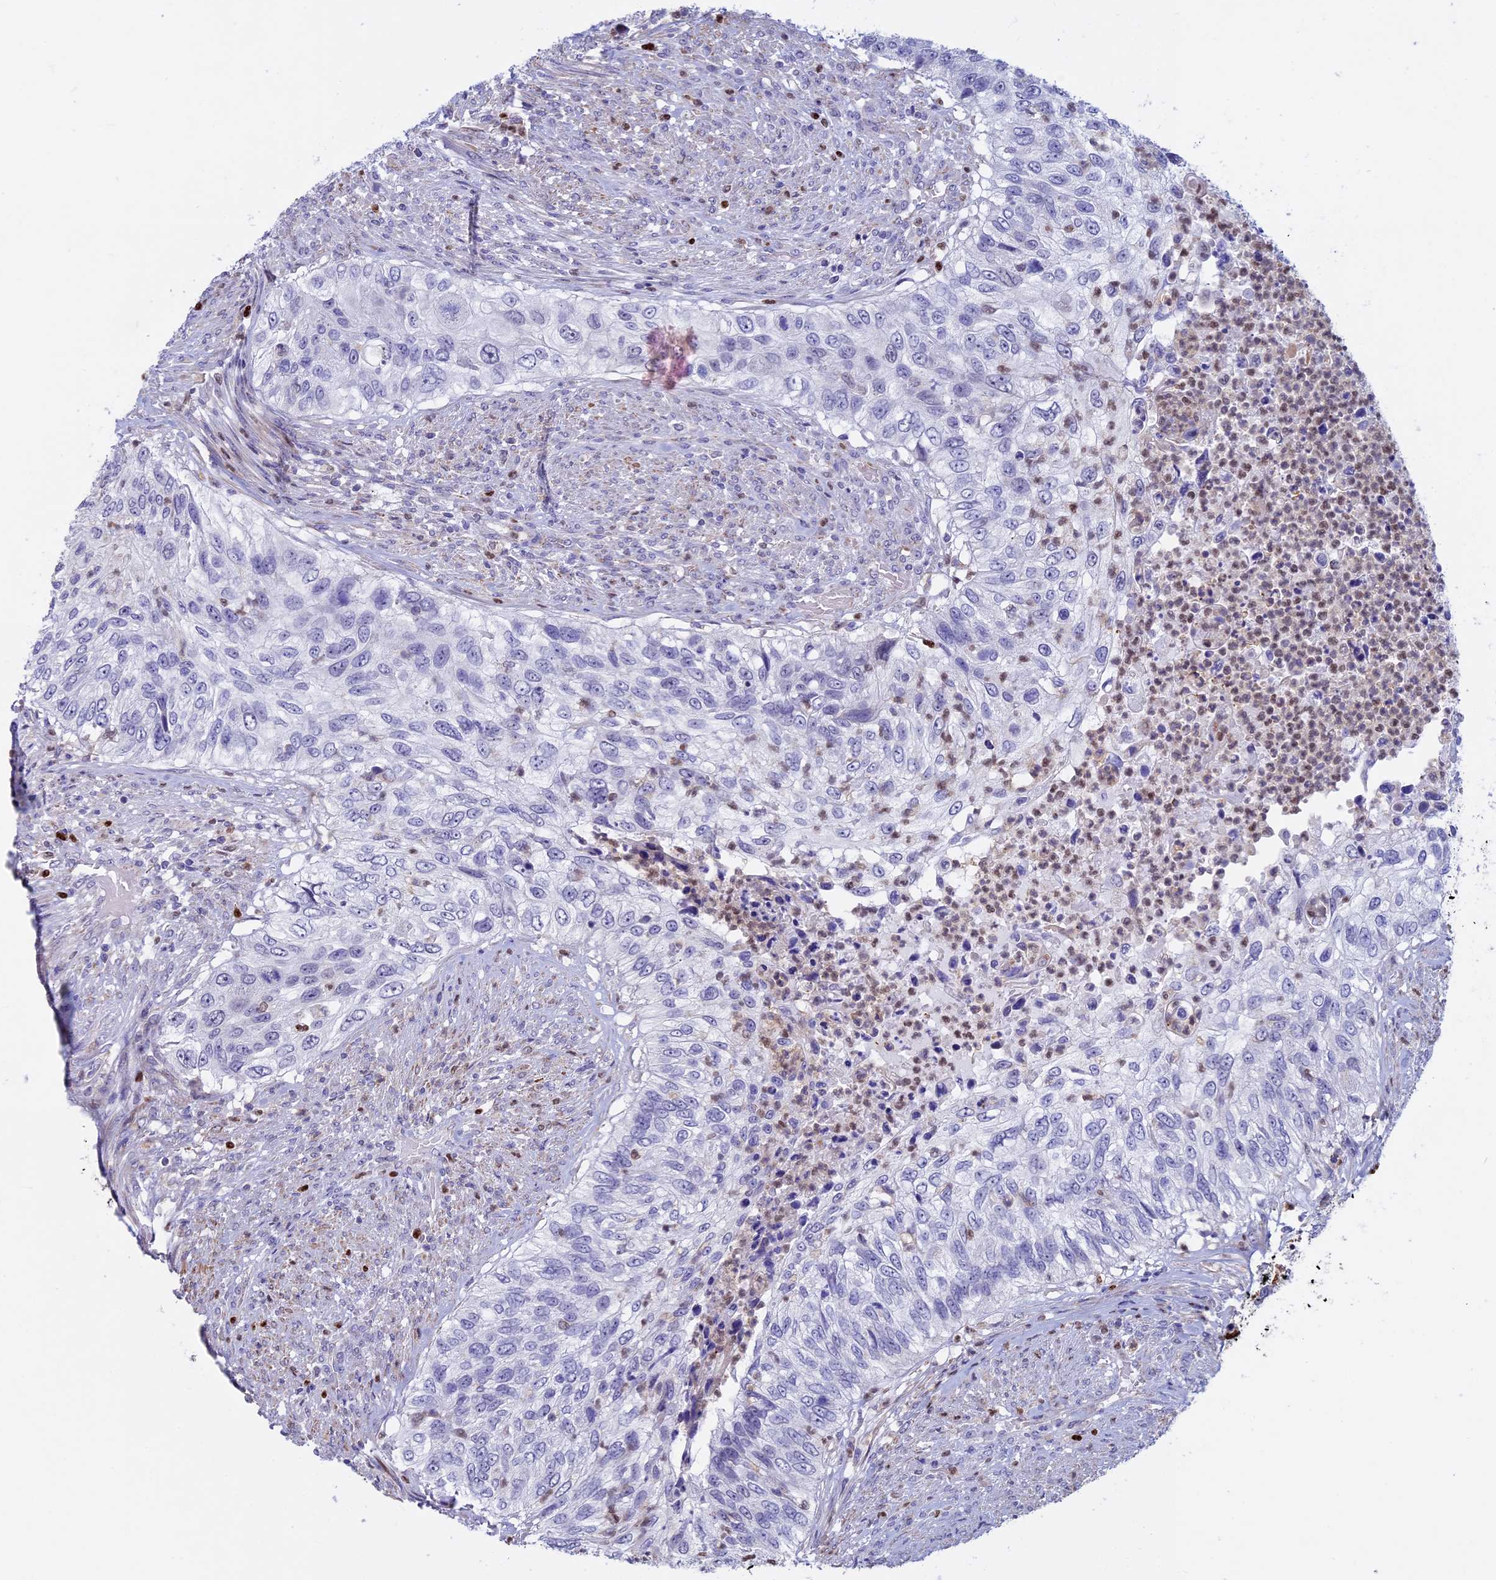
{"staining": {"intensity": "negative", "quantity": "none", "location": "none"}, "tissue": "urothelial cancer", "cell_type": "Tumor cells", "image_type": "cancer", "snomed": [{"axis": "morphology", "description": "Urothelial carcinoma, High grade"}, {"axis": "topography", "description": "Urinary bladder"}], "caption": "Immunohistochemistry of human urothelial cancer displays no staining in tumor cells.", "gene": "ACSS1", "patient": {"sex": "female", "age": 60}}